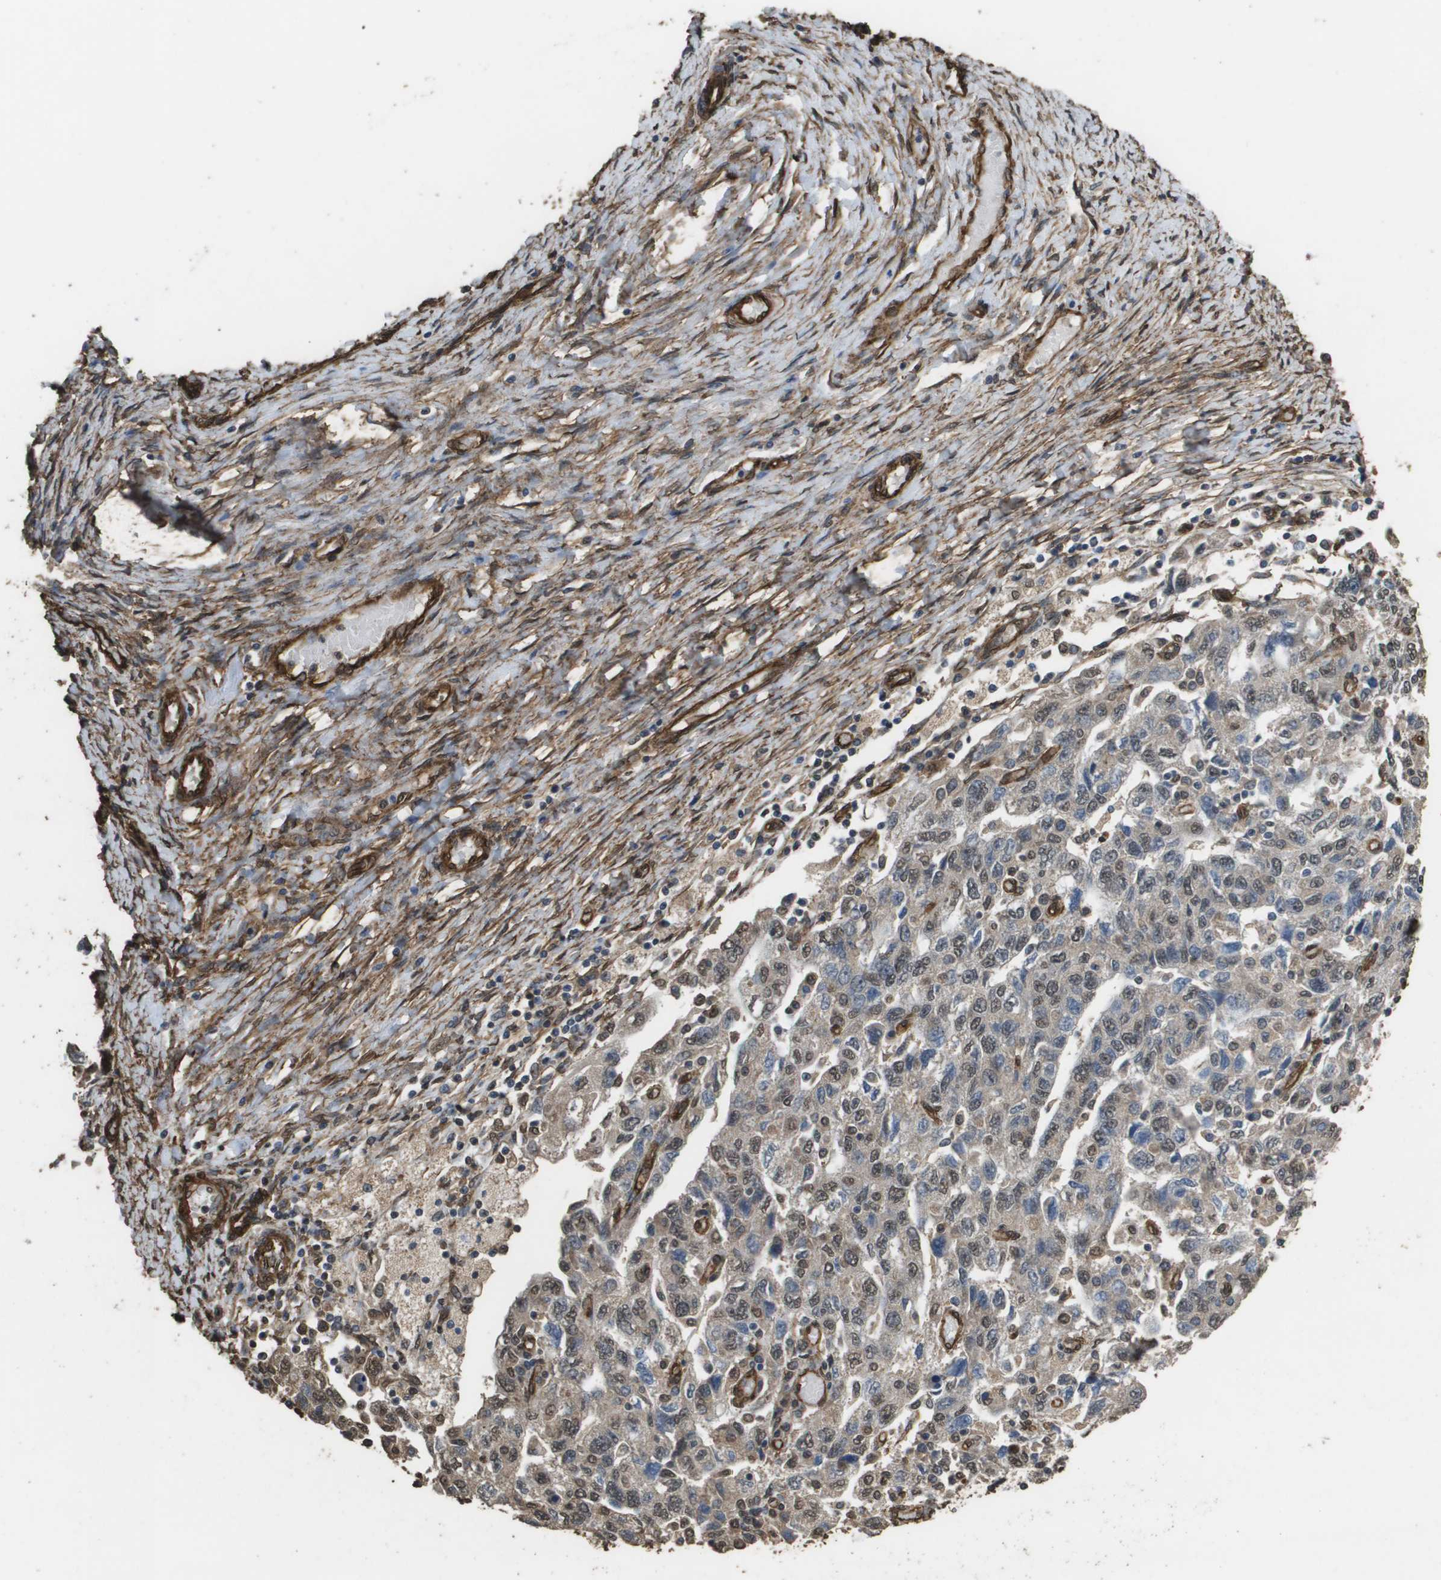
{"staining": {"intensity": "weak", "quantity": ">75%", "location": "cytoplasmic/membranous,nuclear"}, "tissue": "ovarian cancer", "cell_type": "Tumor cells", "image_type": "cancer", "snomed": [{"axis": "morphology", "description": "Carcinoma, NOS"}, {"axis": "morphology", "description": "Cystadenocarcinoma, serous, NOS"}, {"axis": "topography", "description": "Ovary"}], "caption": "Ovarian cancer (serous cystadenocarcinoma) stained for a protein (brown) displays weak cytoplasmic/membranous and nuclear positive positivity in approximately >75% of tumor cells.", "gene": "AAMP", "patient": {"sex": "female", "age": 69}}